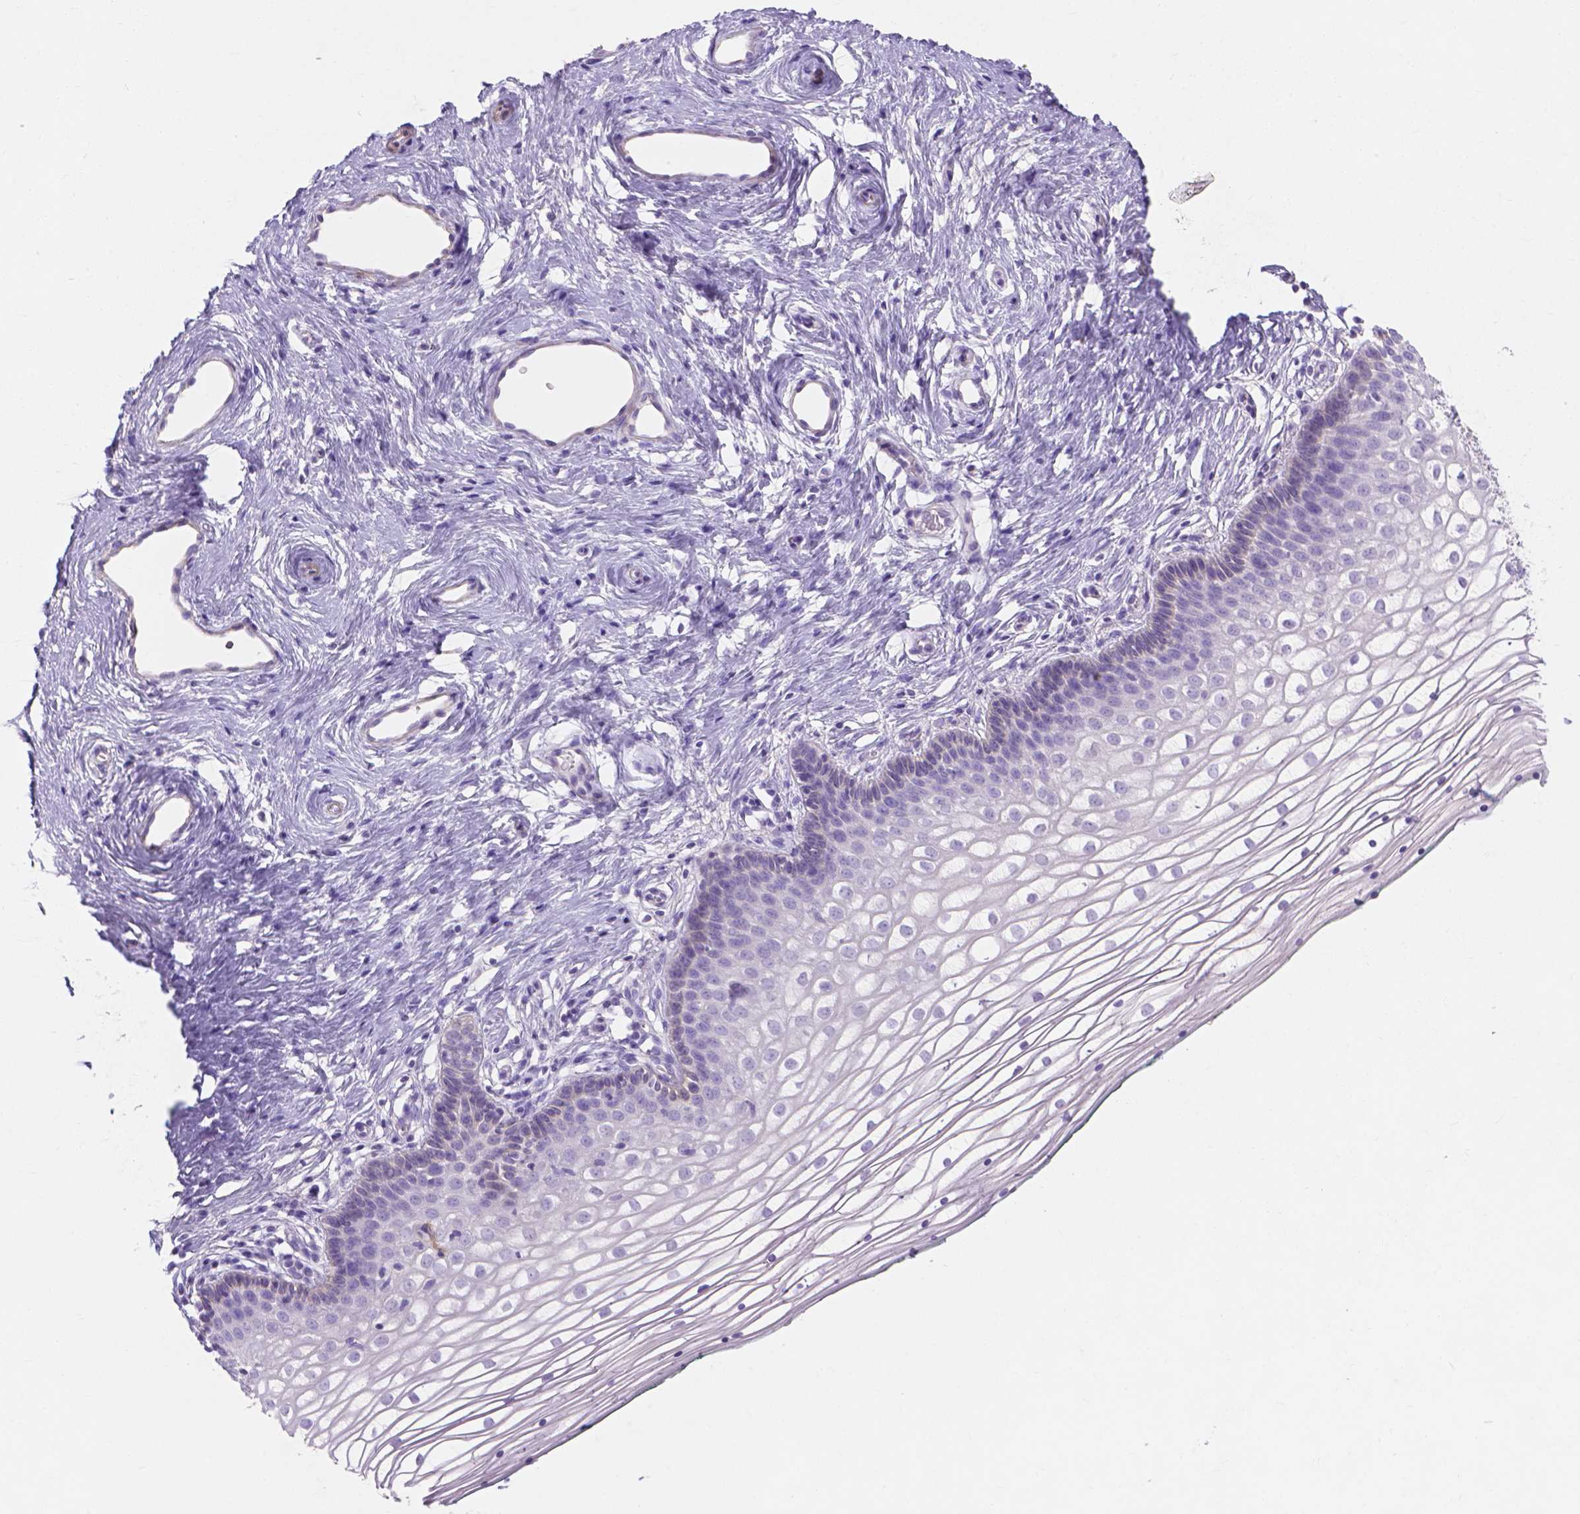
{"staining": {"intensity": "negative", "quantity": "none", "location": "none"}, "tissue": "vagina", "cell_type": "Squamous epithelial cells", "image_type": "normal", "snomed": [{"axis": "morphology", "description": "Normal tissue, NOS"}, {"axis": "topography", "description": "Vagina"}], "caption": "There is no significant positivity in squamous epithelial cells of vagina.", "gene": "MBLAC1", "patient": {"sex": "female", "age": 36}}